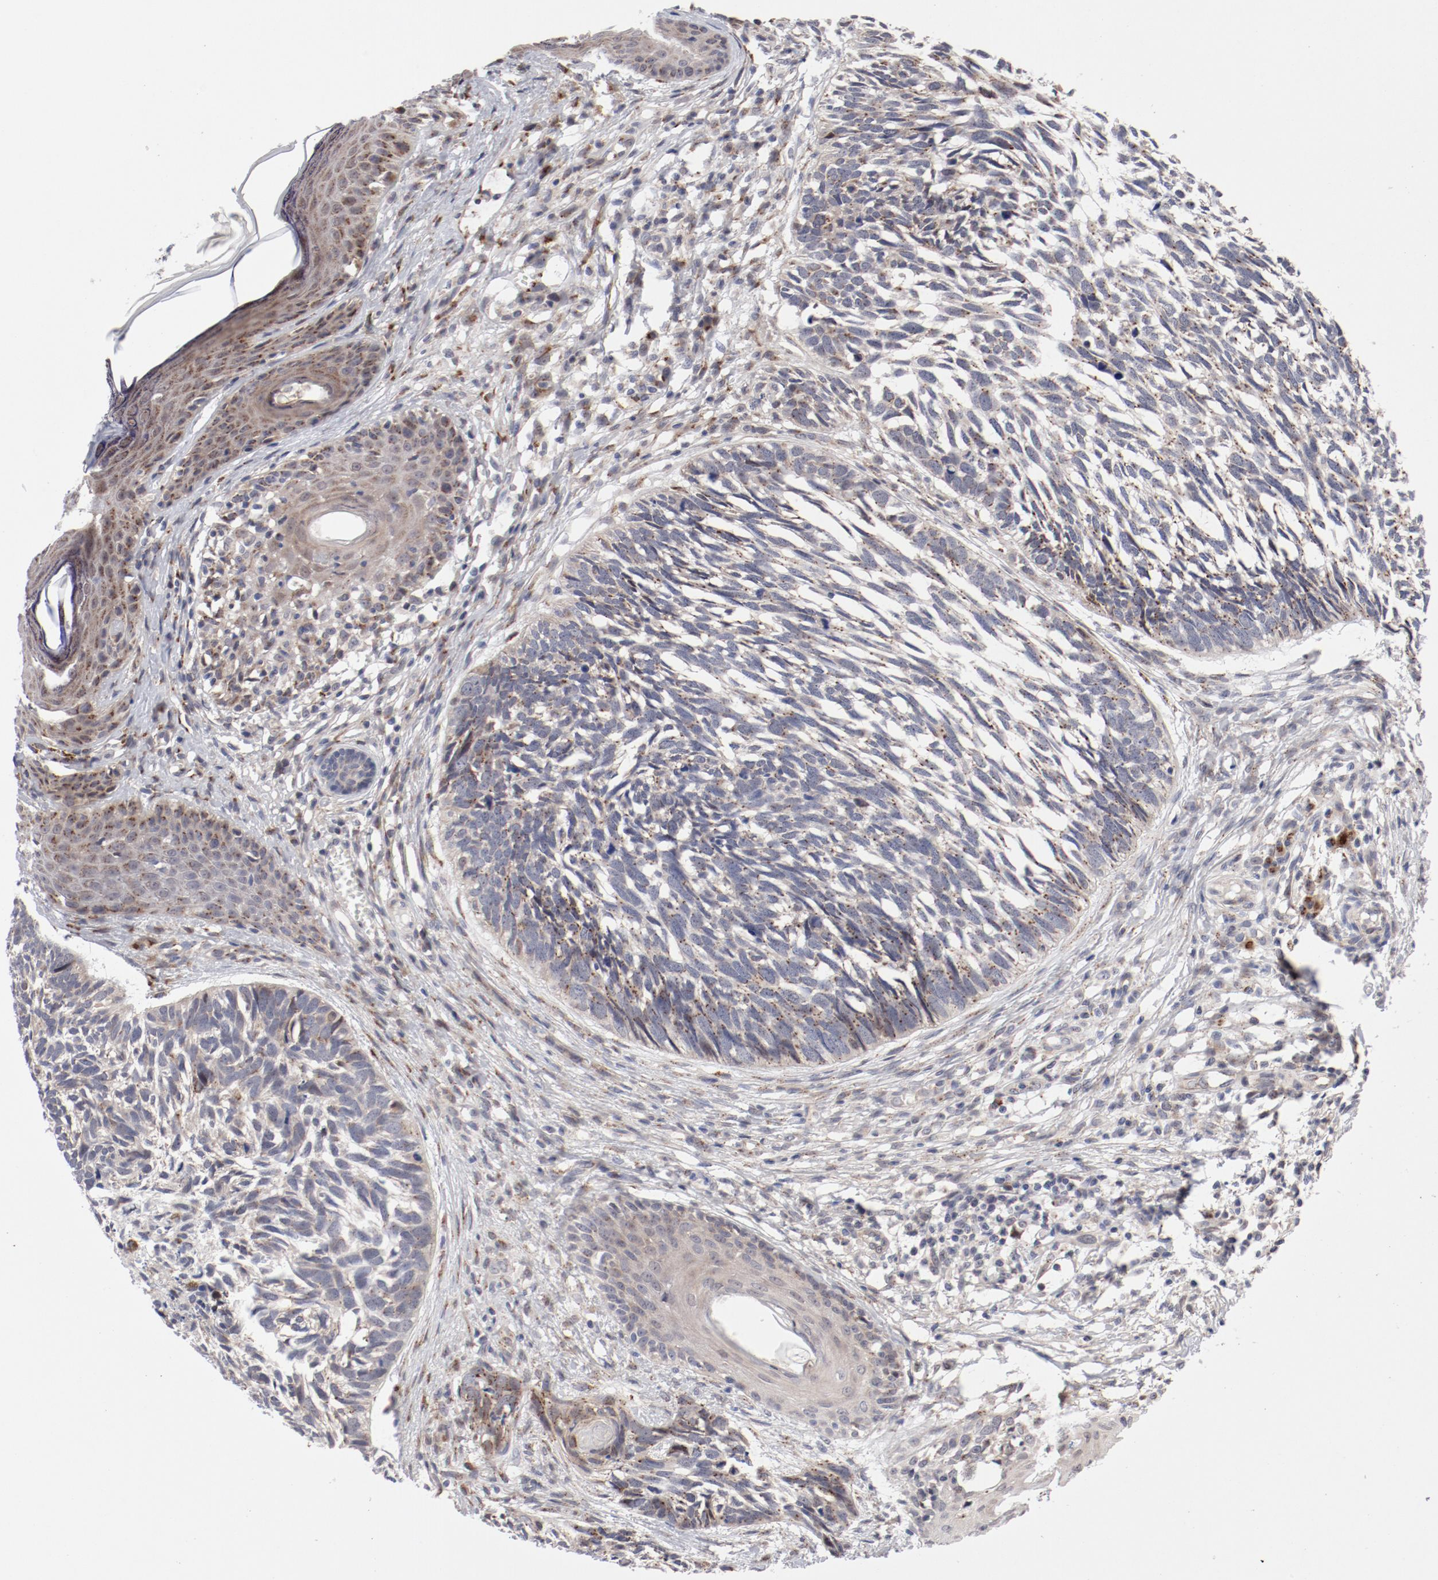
{"staining": {"intensity": "weak", "quantity": "25%-75%", "location": "cytoplasmic/membranous"}, "tissue": "skin cancer", "cell_type": "Tumor cells", "image_type": "cancer", "snomed": [{"axis": "morphology", "description": "Basal cell carcinoma"}, {"axis": "topography", "description": "Skin"}], "caption": "The image shows immunohistochemical staining of basal cell carcinoma (skin). There is weak cytoplasmic/membranous positivity is seen in about 25%-75% of tumor cells. The staining was performed using DAB (3,3'-diaminobenzidine) to visualize the protein expression in brown, while the nuclei were stained in blue with hematoxylin (Magnification: 20x).", "gene": "RPL12", "patient": {"sex": "male", "age": 63}}